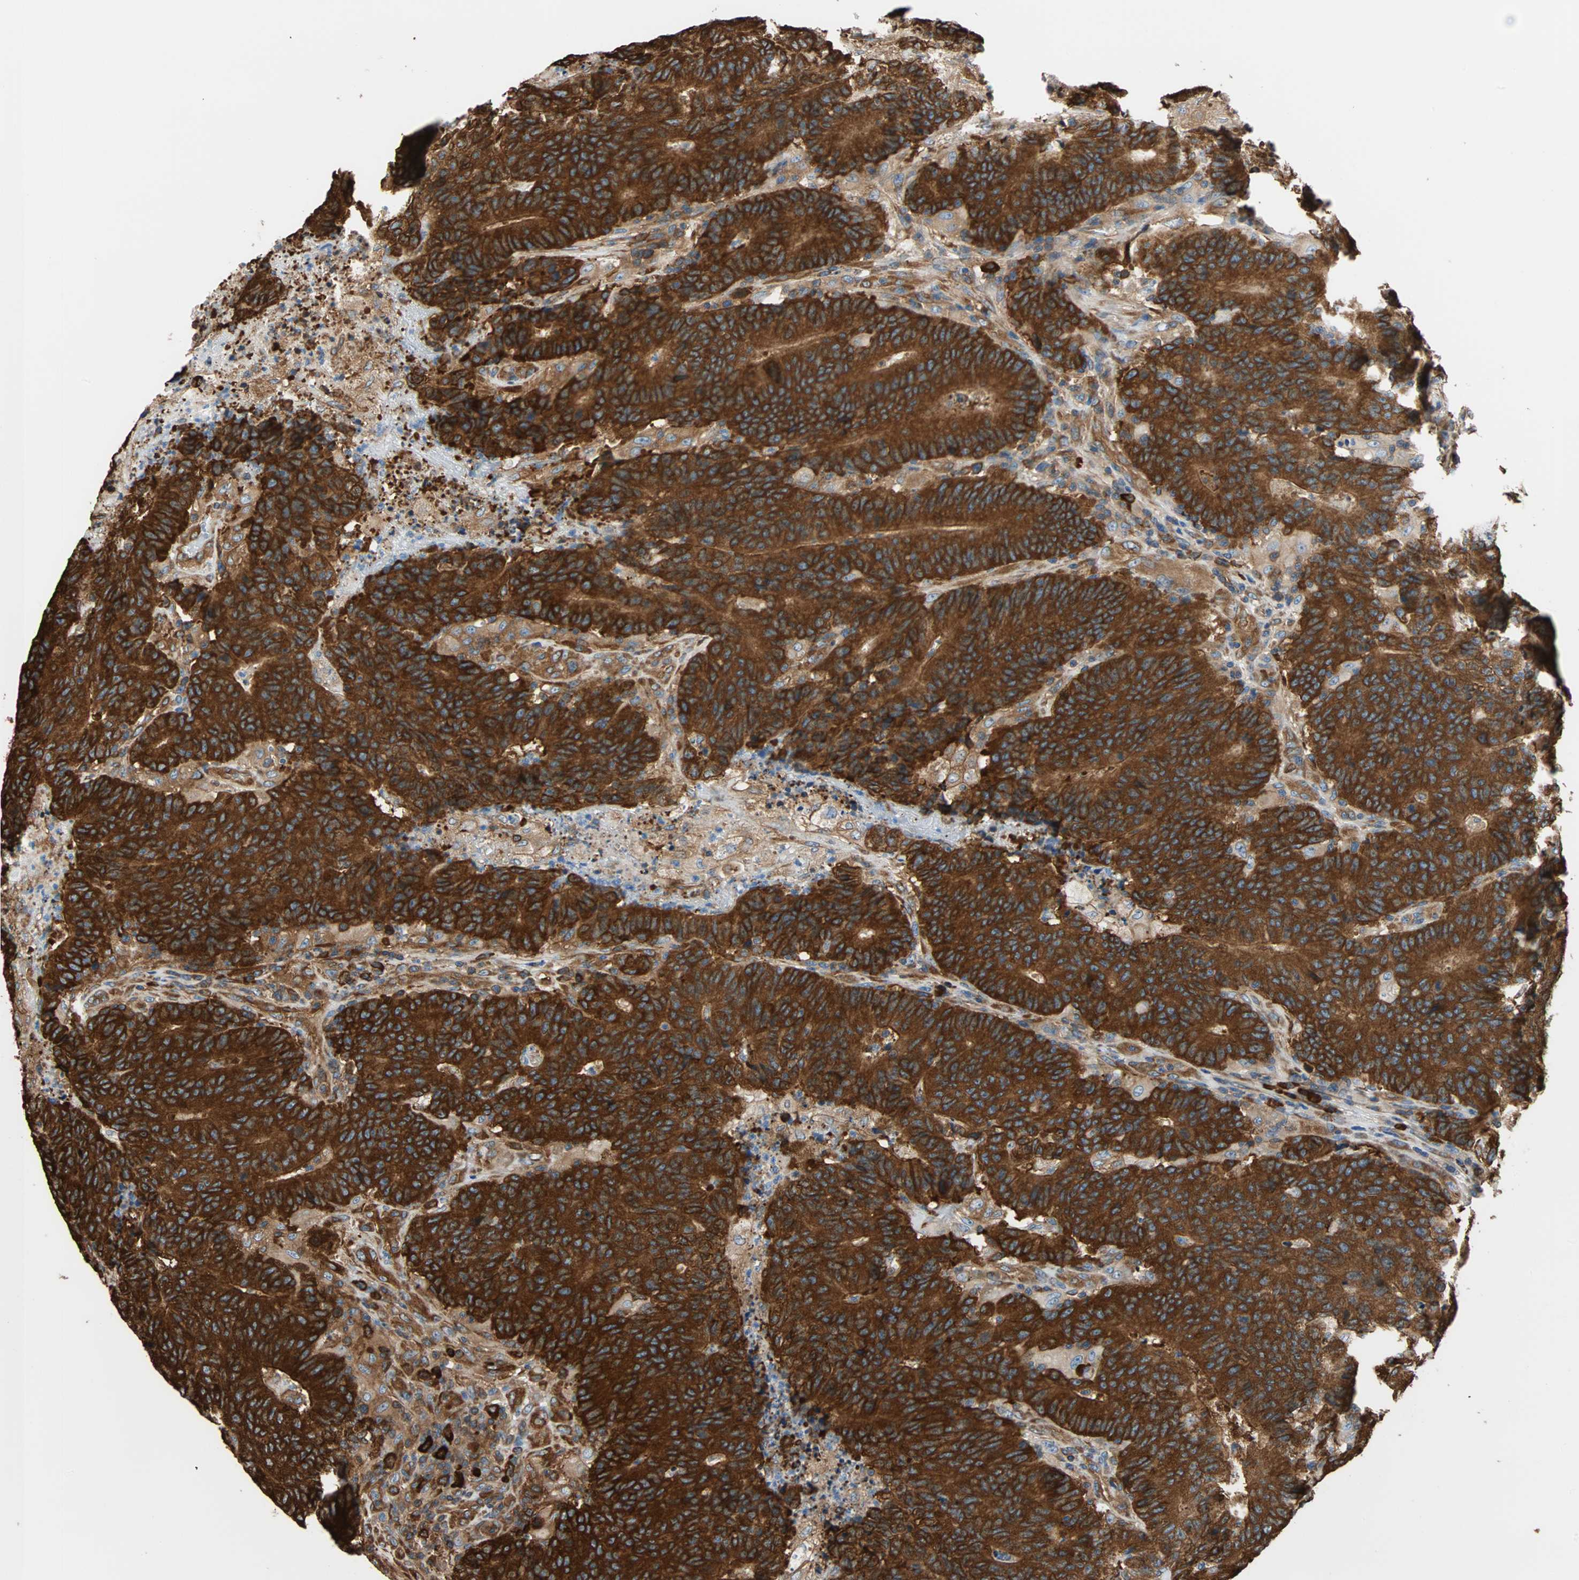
{"staining": {"intensity": "strong", "quantity": ">75%", "location": "cytoplasmic/membranous"}, "tissue": "colorectal cancer", "cell_type": "Tumor cells", "image_type": "cancer", "snomed": [{"axis": "morphology", "description": "Normal tissue, NOS"}, {"axis": "morphology", "description": "Adenocarcinoma, NOS"}, {"axis": "topography", "description": "Colon"}], "caption": "Protein staining reveals strong cytoplasmic/membranous positivity in about >75% of tumor cells in colorectal cancer (adenocarcinoma). The staining was performed using DAB (3,3'-diaminobenzidine), with brown indicating positive protein expression. Nuclei are stained blue with hematoxylin.", "gene": "EEF2", "patient": {"sex": "female", "age": 75}}